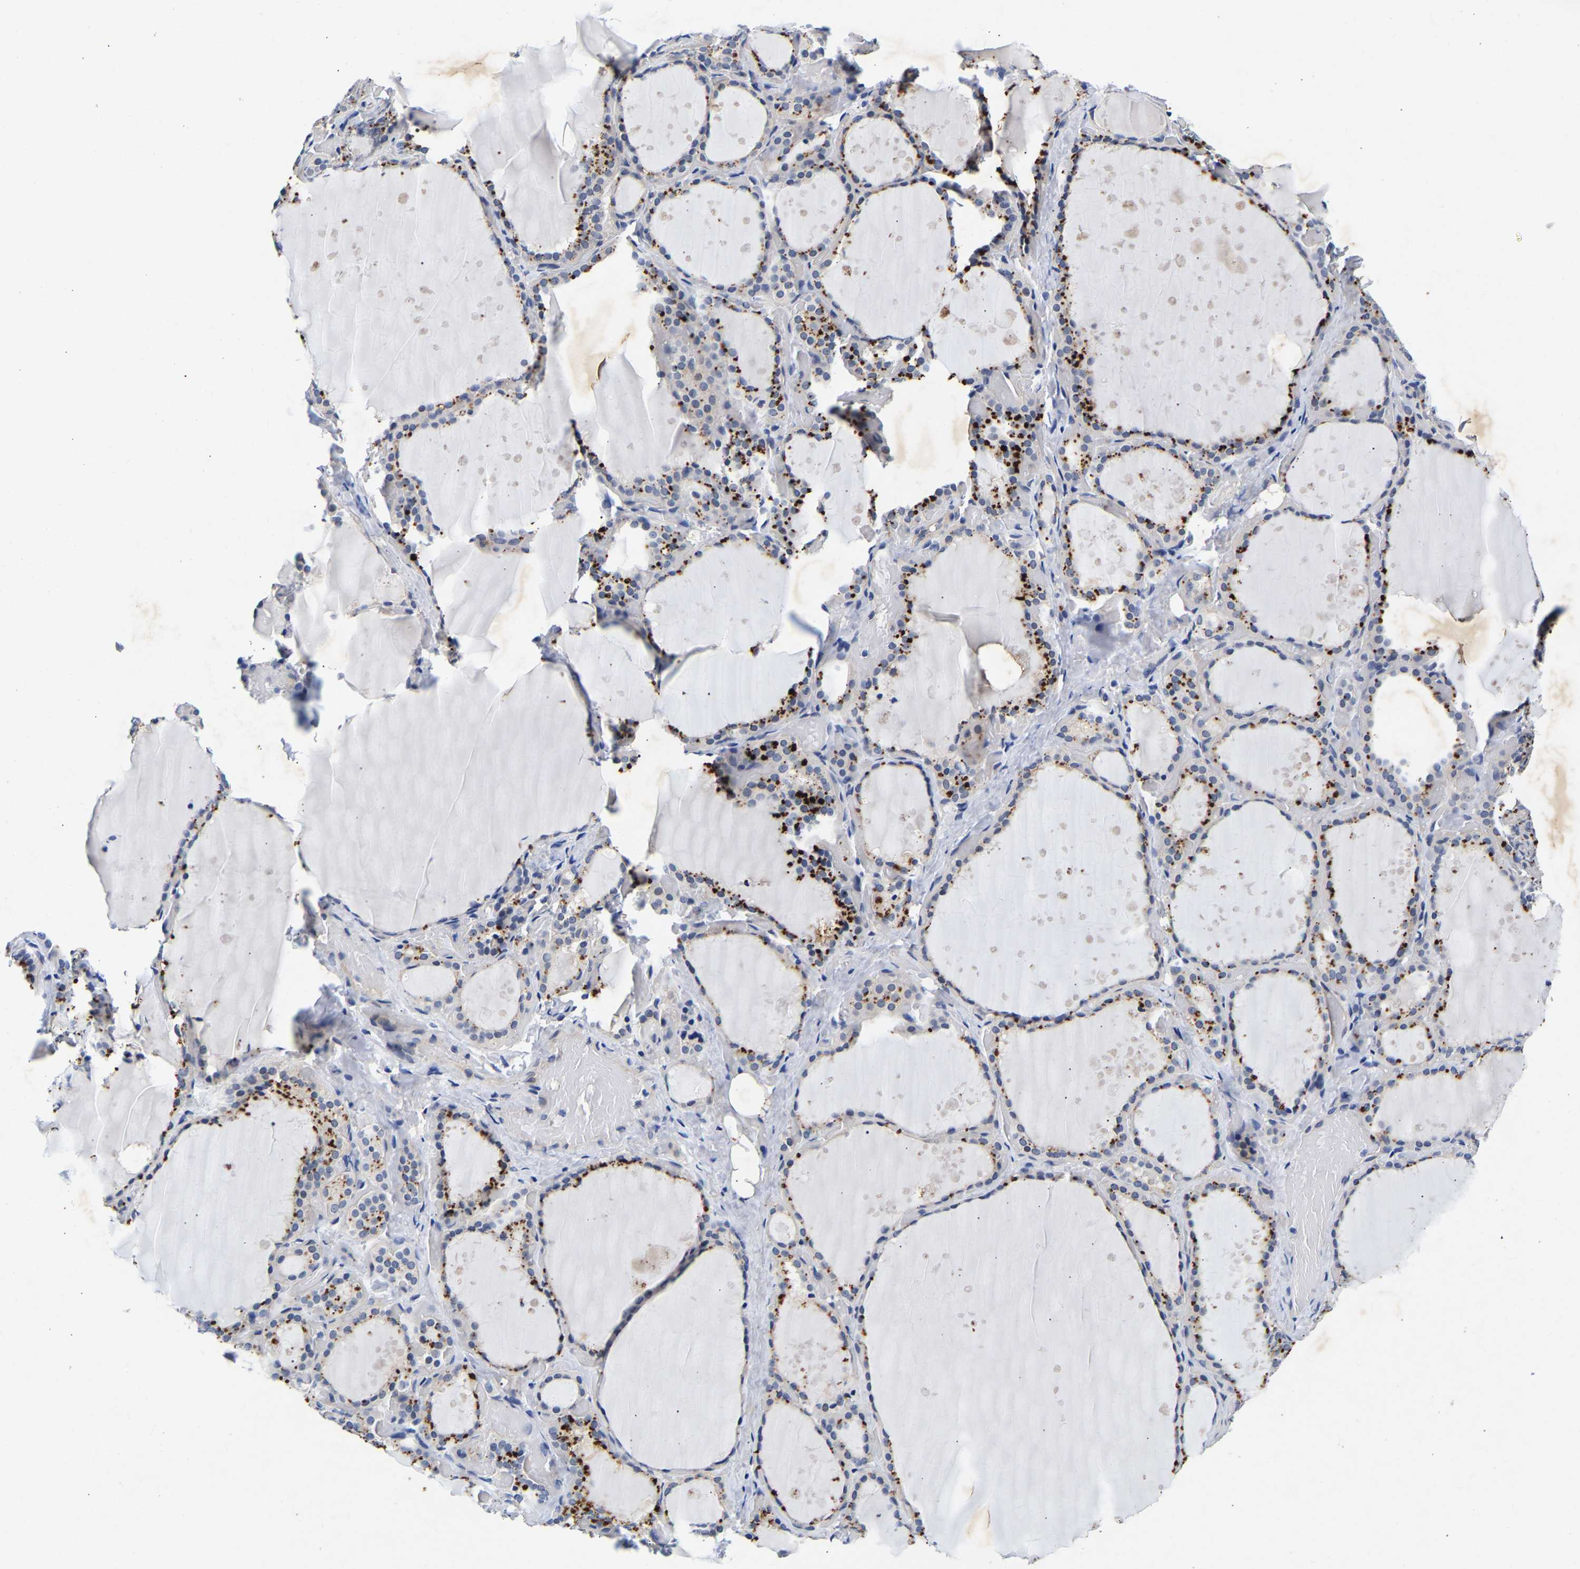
{"staining": {"intensity": "moderate", "quantity": "25%-75%", "location": "cytoplasmic/membranous"}, "tissue": "thyroid gland", "cell_type": "Glandular cells", "image_type": "normal", "snomed": [{"axis": "morphology", "description": "Normal tissue, NOS"}, {"axis": "topography", "description": "Thyroid gland"}], "caption": "Immunohistochemical staining of normal human thyroid gland reveals medium levels of moderate cytoplasmic/membranous expression in approximately 25%-75% of glandular cells.", "gene": "CCDC6", "patient": {"sex": "female", "age": 44}}